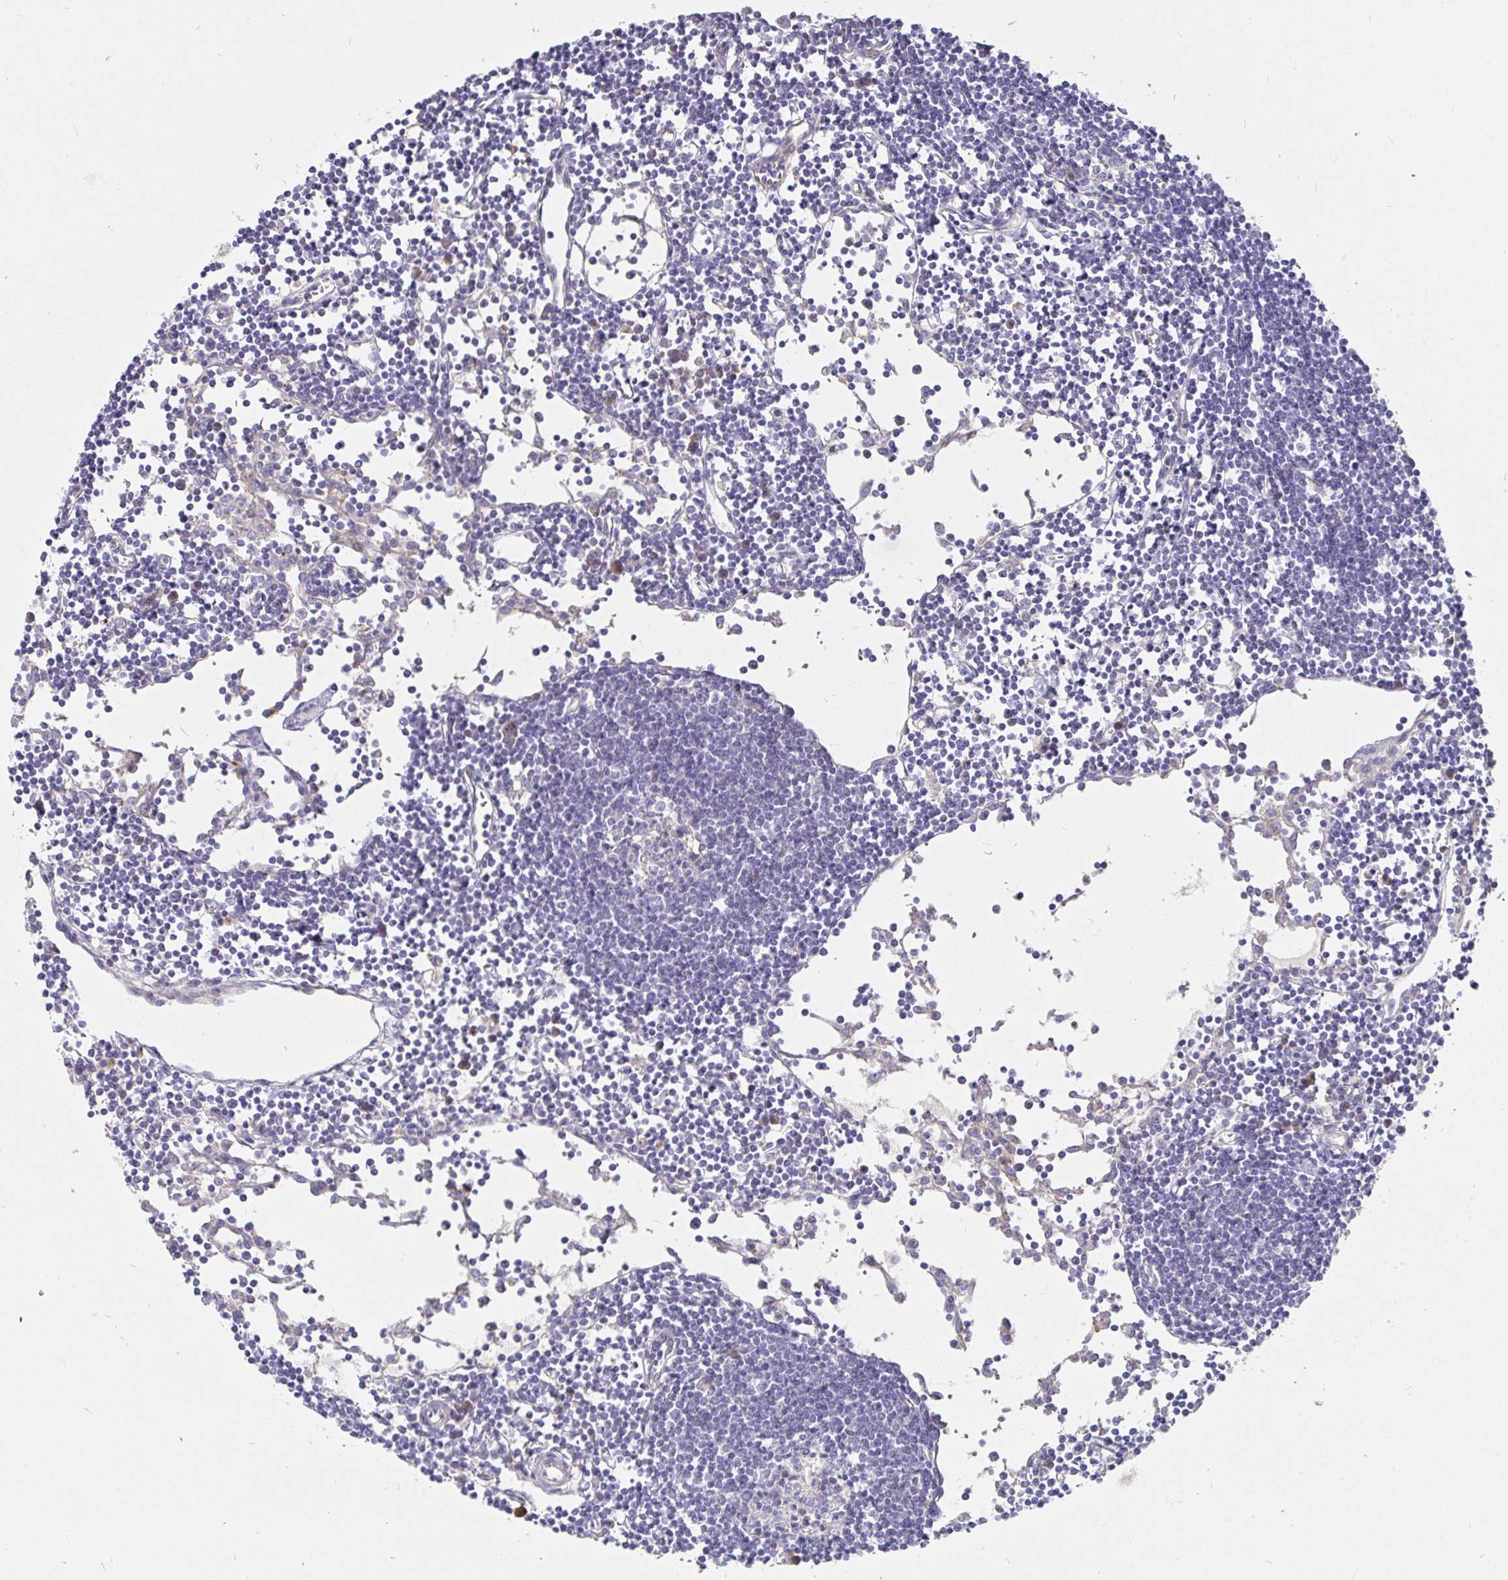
{"staining": {"intensity": "negative", "quantity": "none", "location": "none"}, "tissue": "lymph node", "cell_type": "Germinal center cells", "image_type": "normal", "snomed": [{"axis": "morphology", "description": "Normal tissue, NOS"}, {"axis": "topography", "description": "Lymph node"}], "caption": "Lymph node stained for a protein using immunohistochemistry demonstrates no expression germinal center cells.", "gene": "KCTD19", "patient": {"sex": "female", "age": 65}}